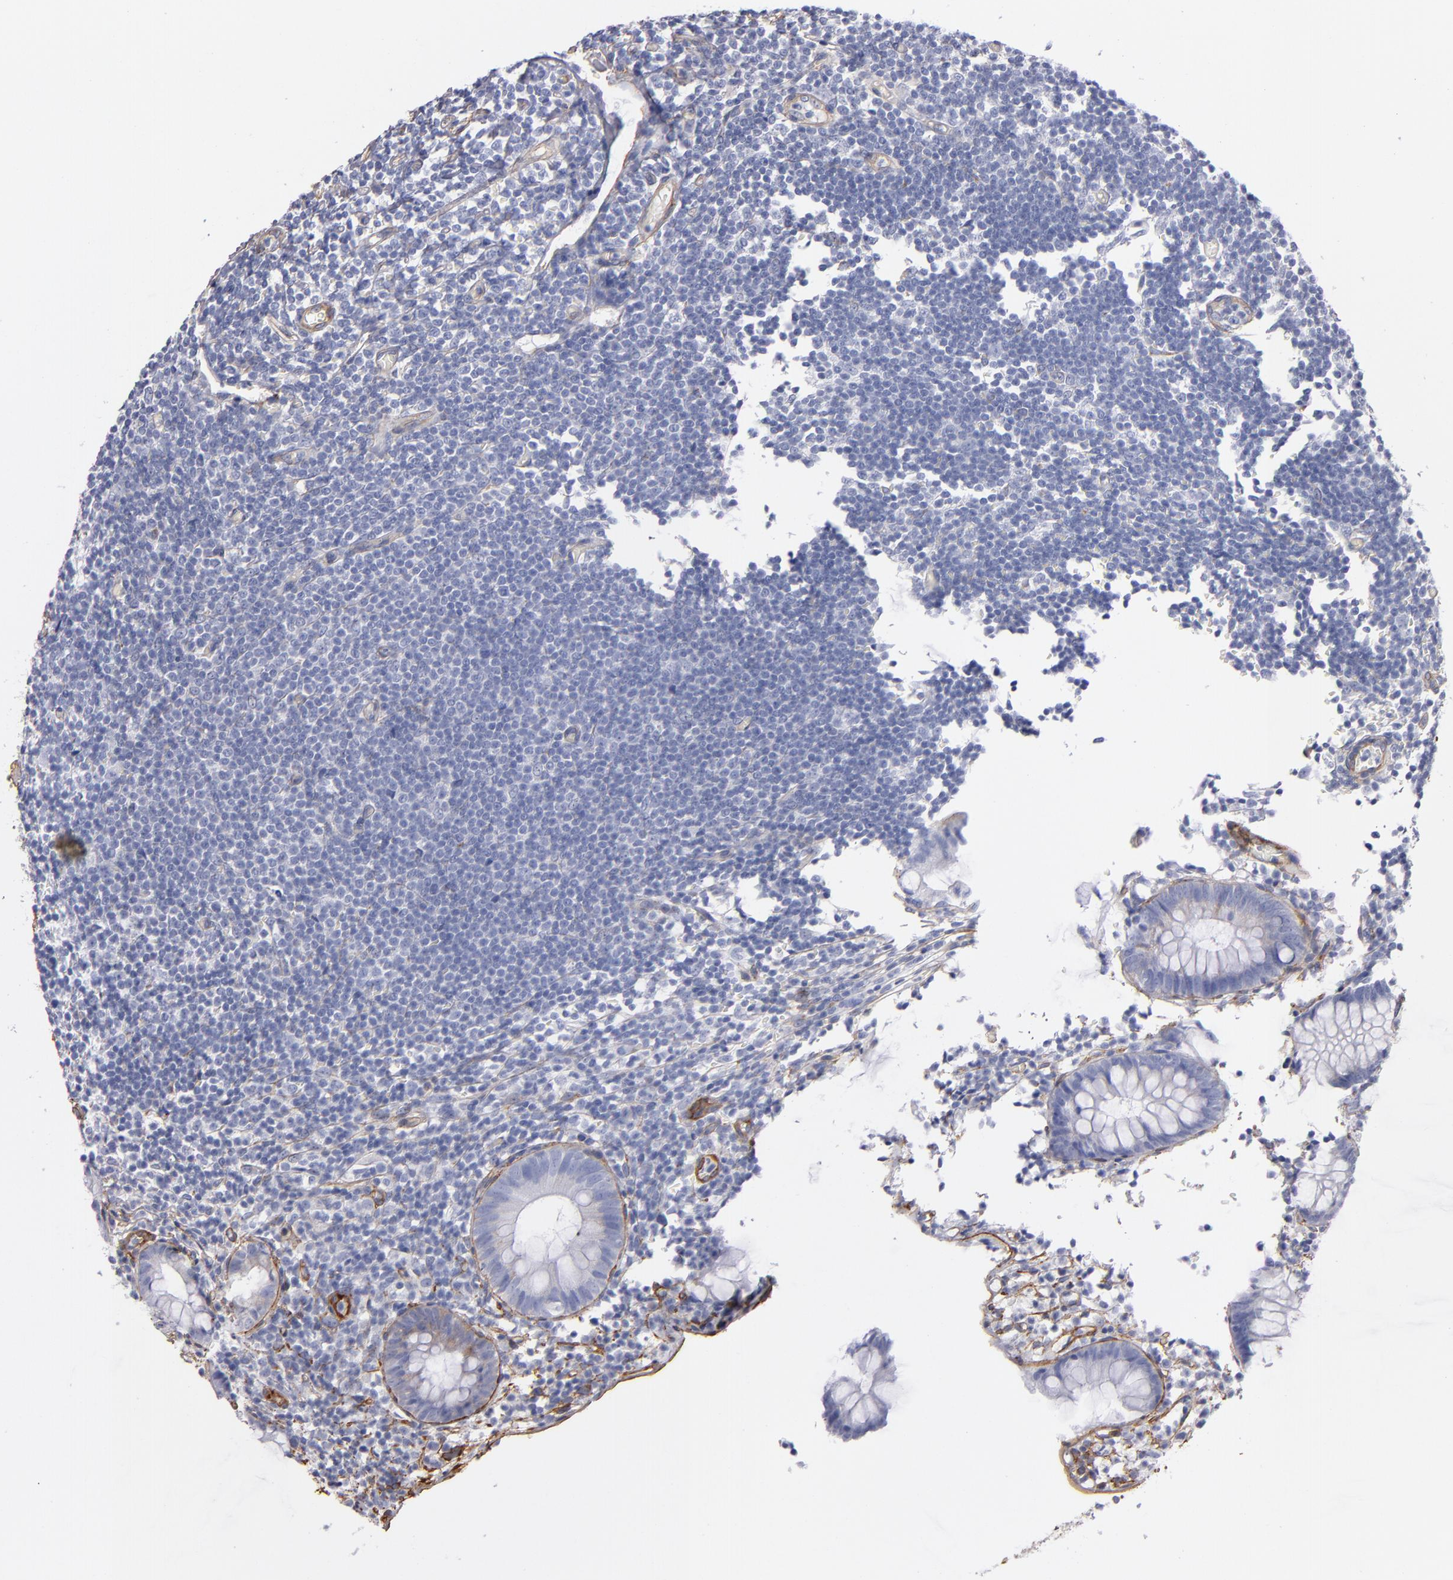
{"staining": {"intensity": "weak", "quantity": "25%-75%", "location": "cytoplasmic/membranous"}, "tissue": "appendix", "cell_type": "Glandular cells", "image_type": "normal", "snomed": [{"axis": "morphology", "description": "Normal tissue, NOS"}, {"axis": "topography", "description": "Appendix"}], "caption": "Weak cytoplasmic/membranous staining is present in approximately 25%-75% of glandular cells in unremarkable appendix.", "gene": "LAMC1", "patient": {"sex": "male", "age": 38}}